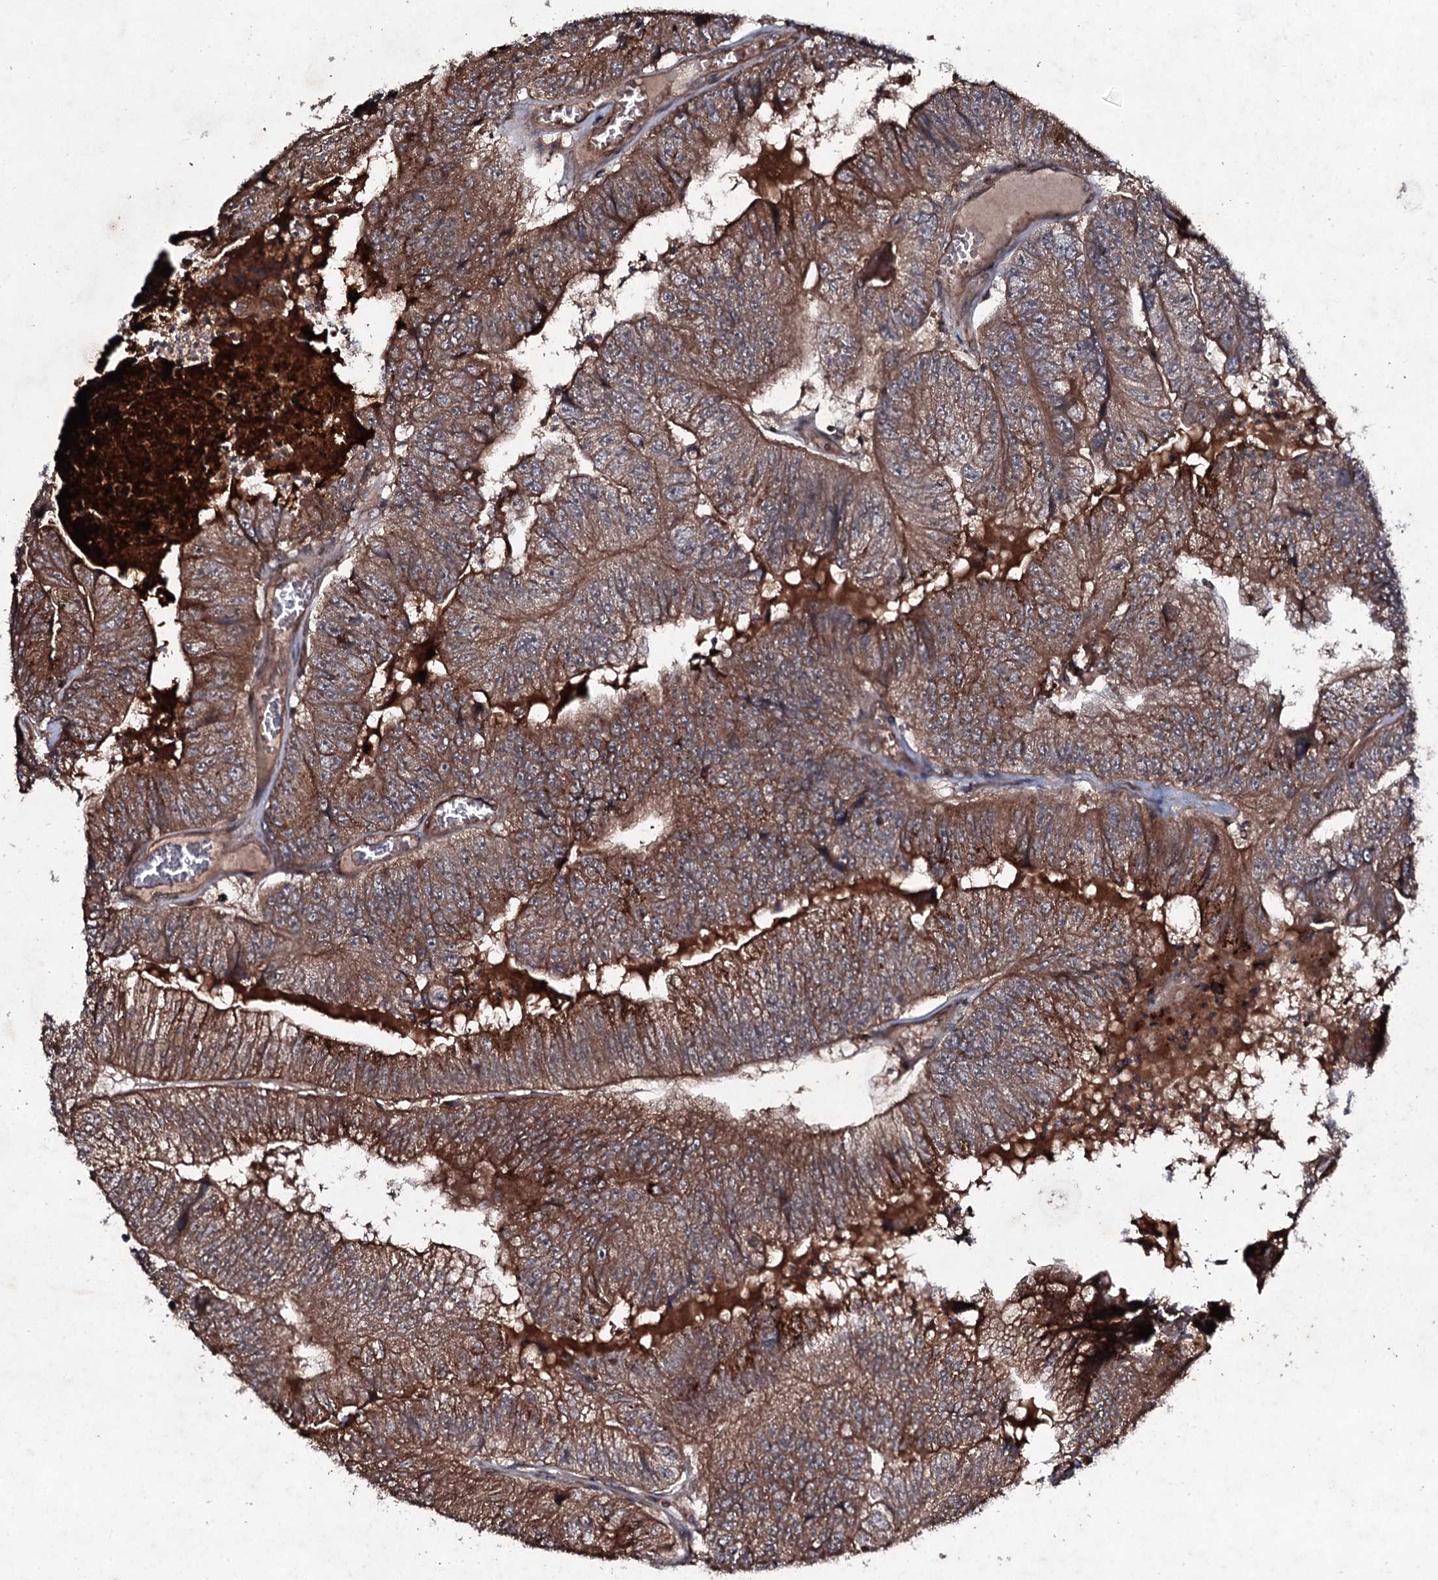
{"staining": {"intensity": "moderate", "quantity": ">75%", "location": "cytoplasmic/membranous"}, "tissue": "colorectal cancer", "cell_type": "Tumor cells", "image_type": "cancer", "snomed": [{"axis": "morphology", "description": "Adenocarcinoma, NOS"}, {"axis": "topography", "description": "Colon"}], "caption": "Tumor cells exhibit medium levels of moderate cytoplasmic/membranous staining in approximately >75% of cells in colorectal cancer (adenocarcinoma).", "gene": "SNAP23", "patient": {"sex": "female", "age": 67}}